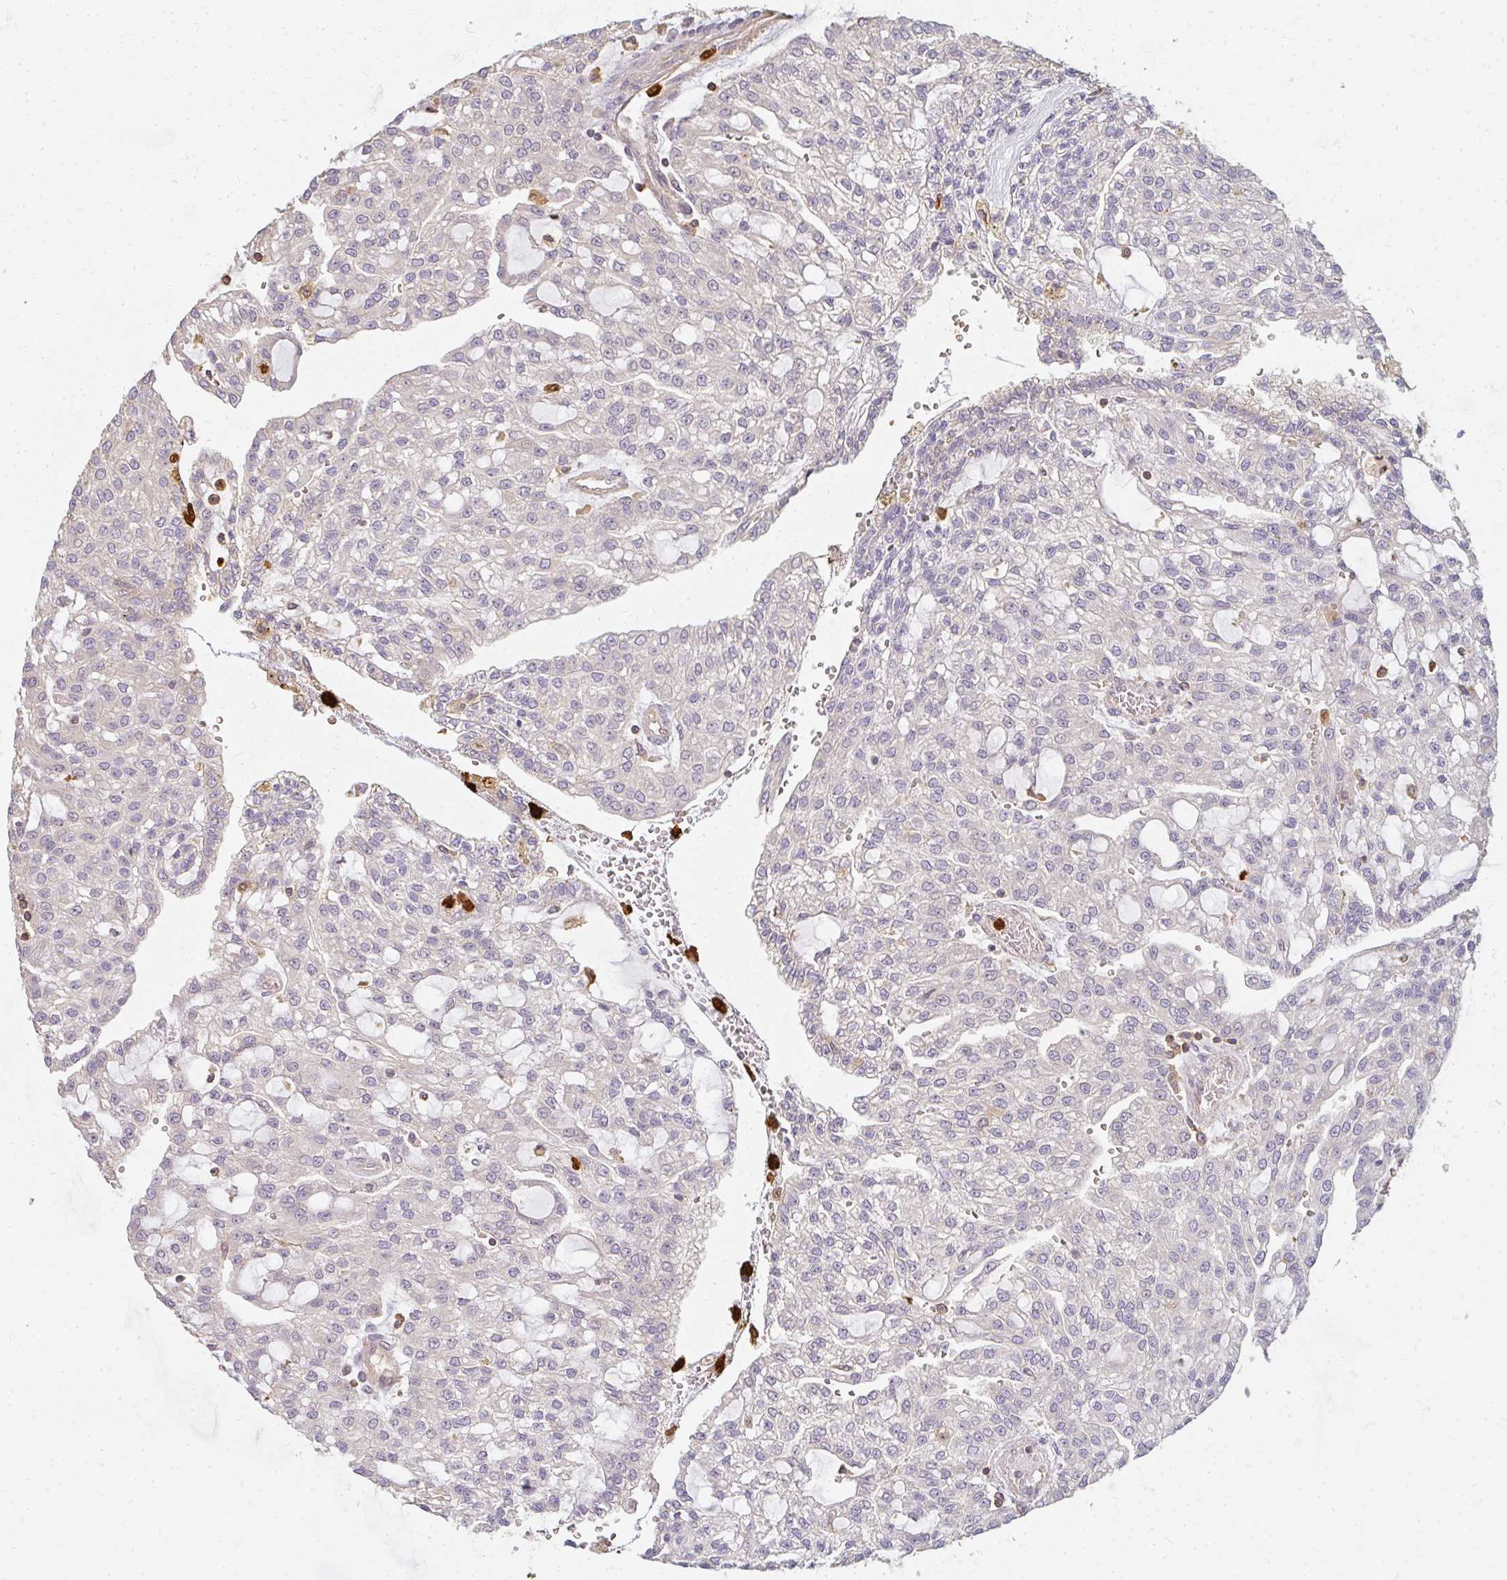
{"staining": {"intensity": "negative", "quantity": "none", "location": "none"}, "tissue": "renal cancer", "cell_type": "Tumor cells", "image_type": "cancer", "snomed": [{"axis": "morphology", "description": "Adenocarcinoma, NOS"}, {"axis": "topography", "description": "Kidney"}], "caption": "Protein analysis of renal cancer displays no significant positivity in tumor cells.", "gene": "CNTRL", "patient": {"sex": "male", "age": 63}}